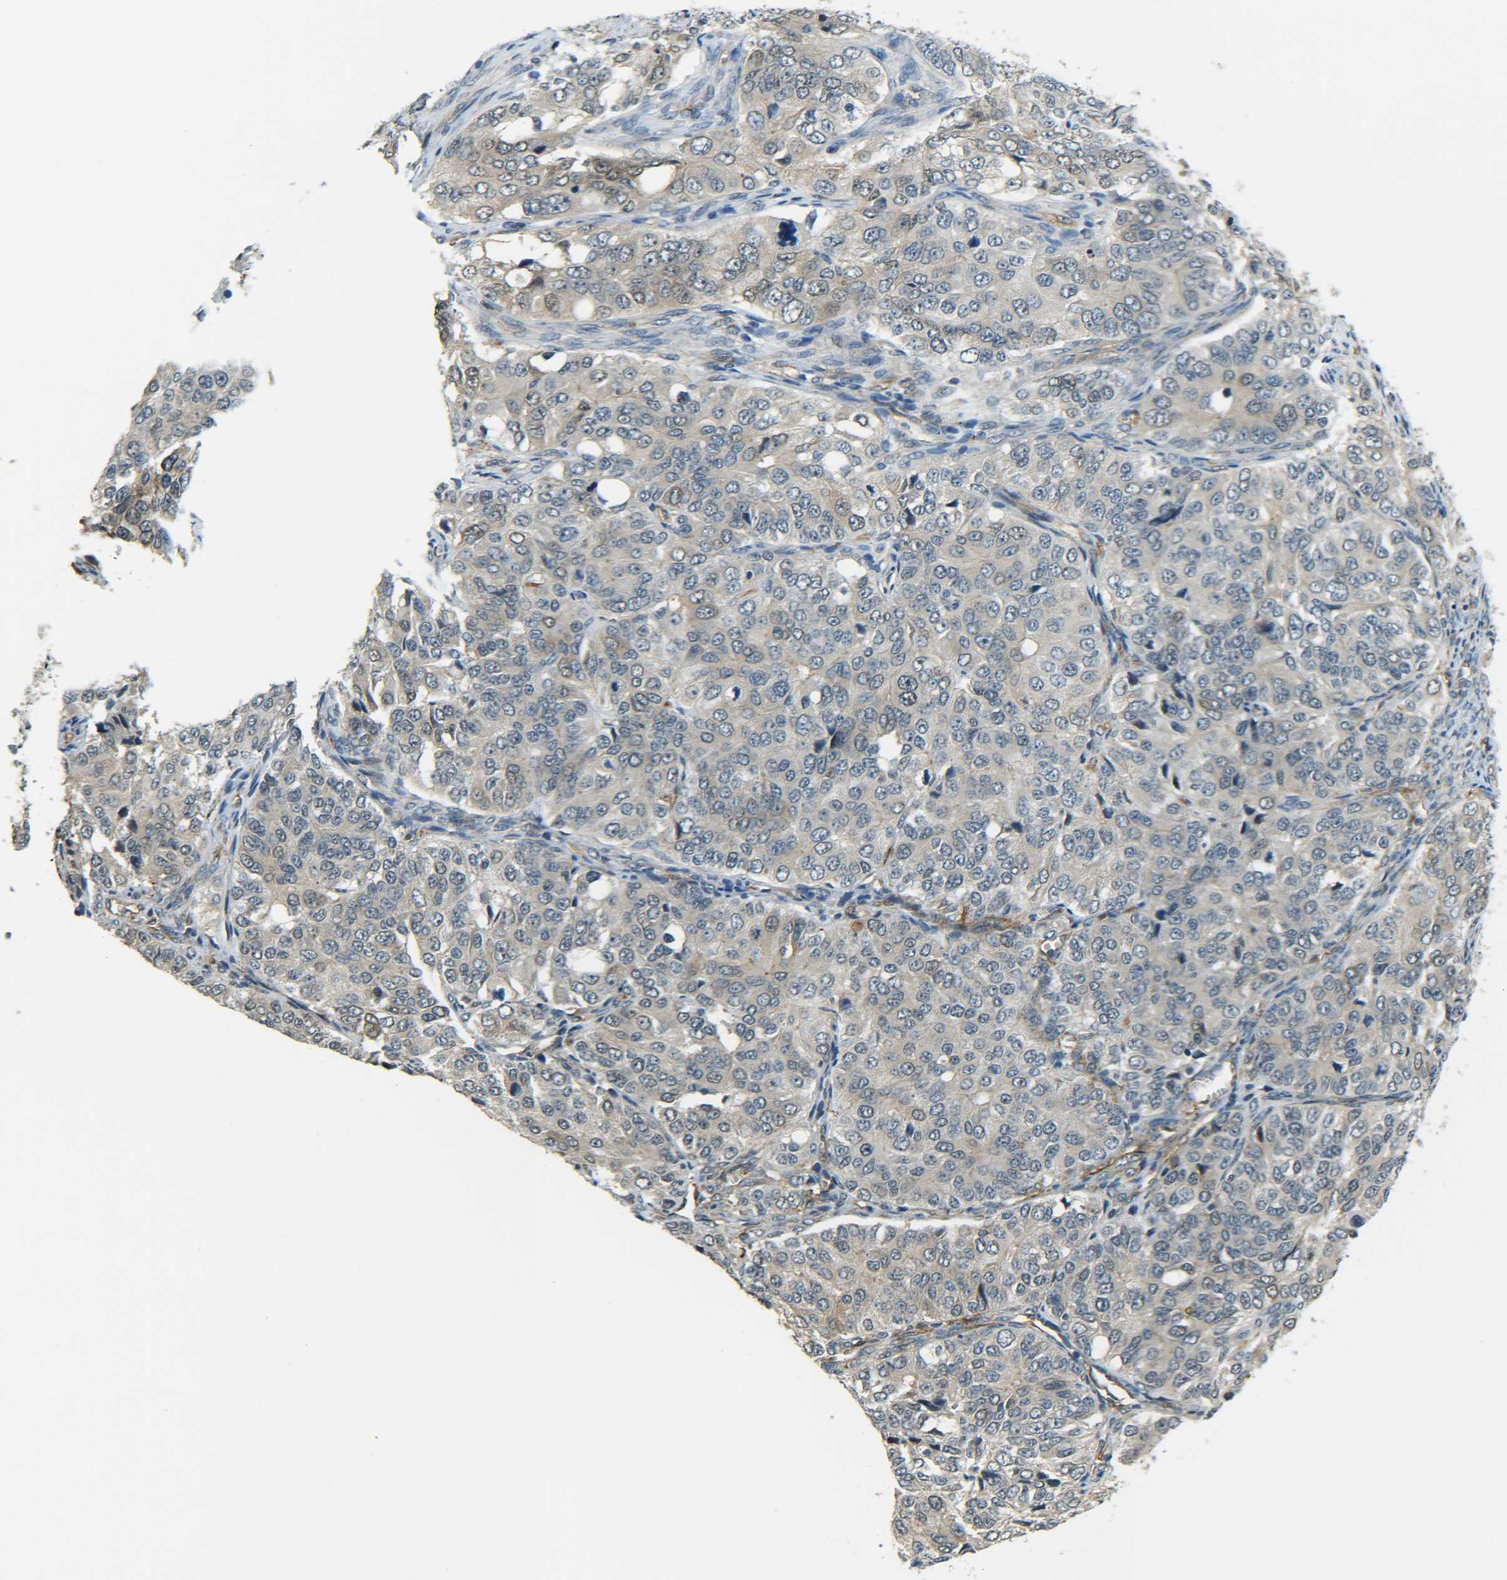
{"staining": {"intensity": "weak", "quantity": ">75%", "location": "cytoplasmic/membranous"}, "tissue": "ovarian cancer", "cell_type": "Tumor cells", "image_type": "cancer", "snomed": [{"axis": "morphology", "description": "Carcinoma, endometroid"}, {"axis": "topography", "description": "Ovary"}], "caption": "Protein staining reveals weak cytoplasmic/membranous staining in about >75% of tumor cells in ovarian cancer.", "gene": "DAB2", "patient": {"sex": "female", "age": 51}}